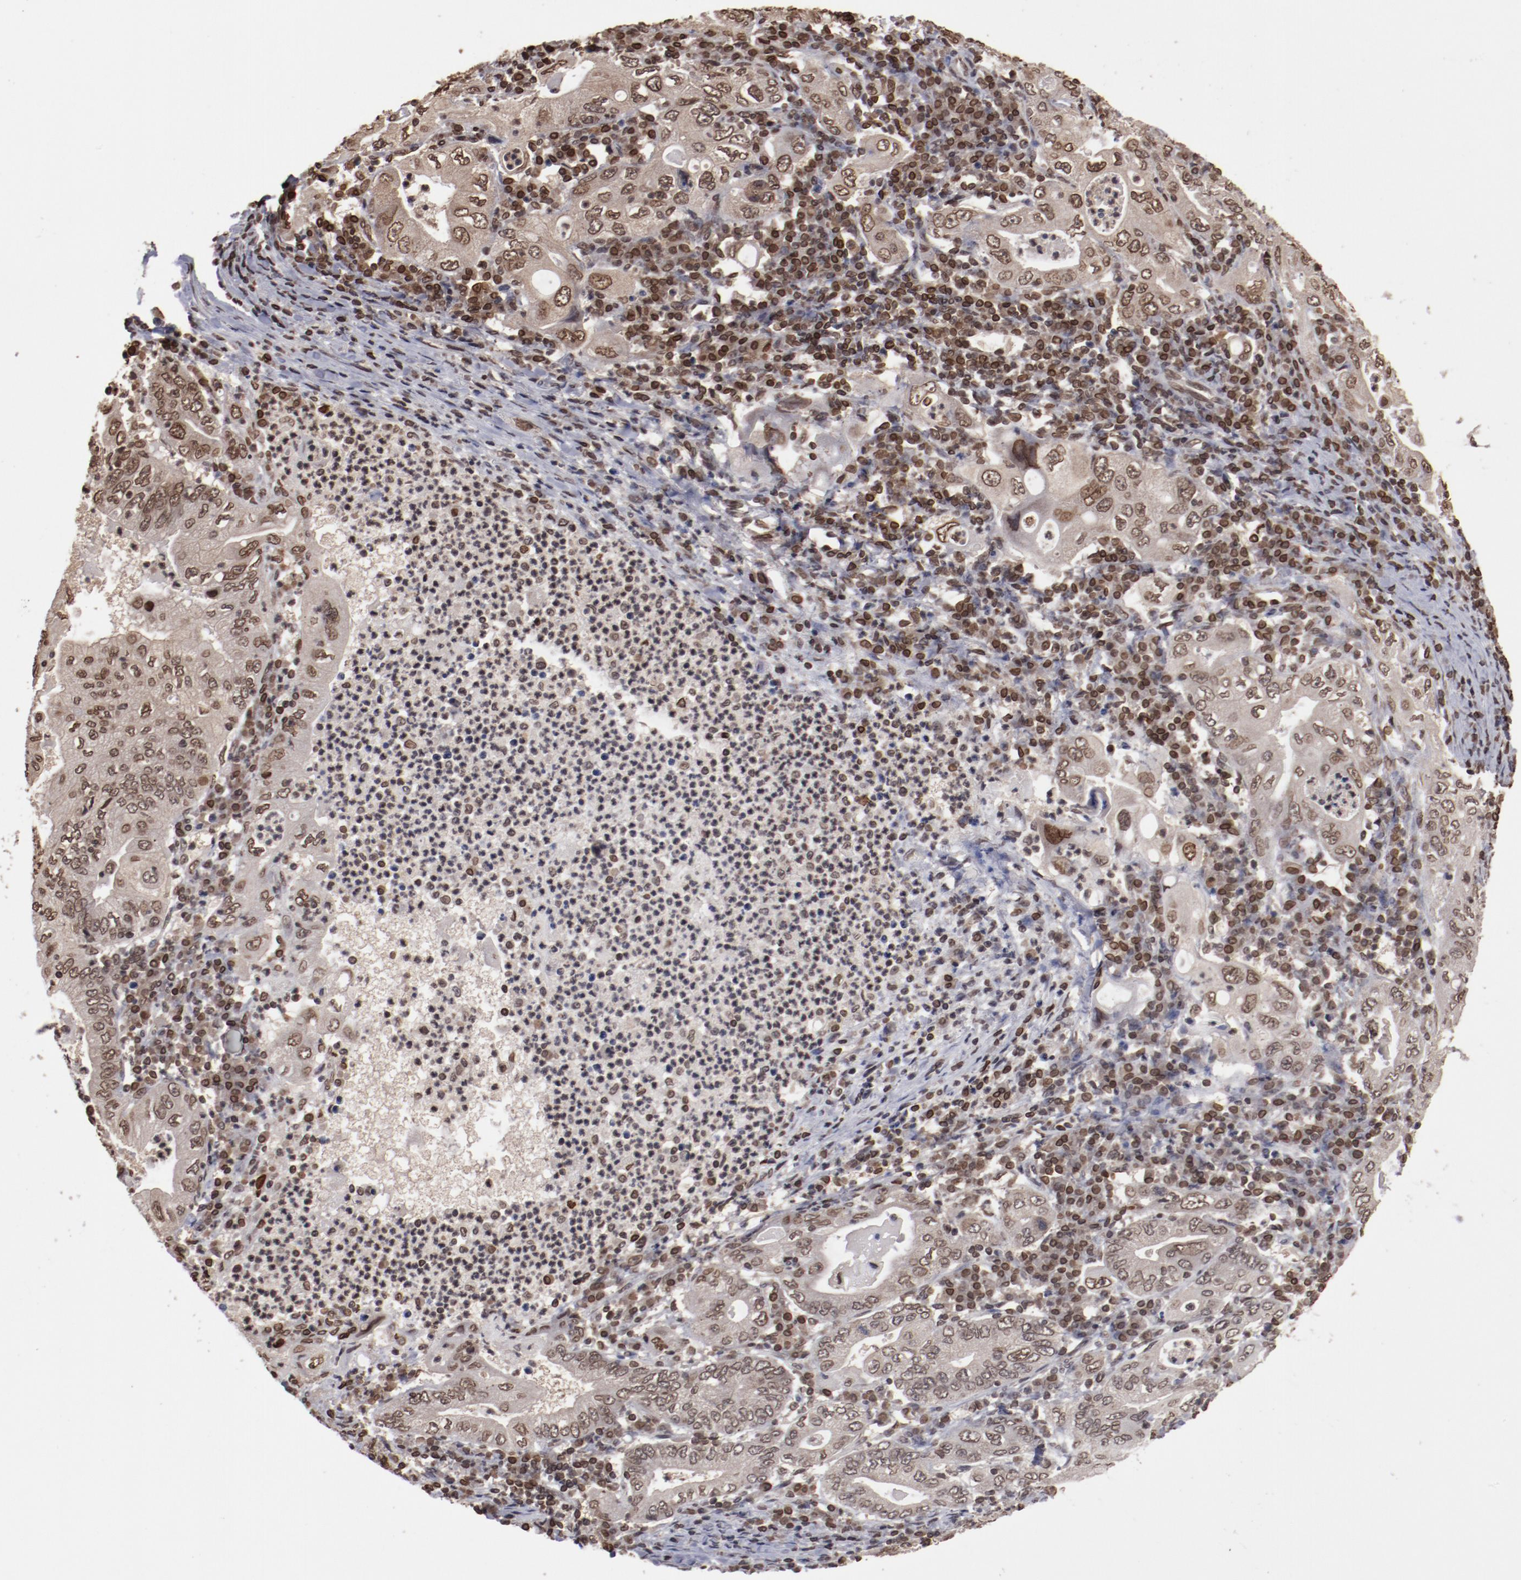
{"staining": {"intensity": "moderate", "quantity": ">75%", "location": "nuclear"}, "tissue": "stomach cancer", "cell_type": "Tumor cells", "image_type": "cancer", "snomed": [{"axis": "morphology", "description": "Normal tissue, NOS"}, {"axis": "morphology", "description": "Adenocarcinoma, NOS"}, {"axis": "topography", "description": "Esophagus"}, {"axis": "topography", "description": "Stomach, upper"}, {"axis": "topography", "description": "Peripheral nerve tissue"}], "caption": "Immunohistochemistry photomicrograph of neoplastic tissue: human adenocarcinoma (stomach) stained using immunohistochemistry (IHC) displays medium levels of moderate protein expression localized specifically in the nuclear of tumor cells, appearing as a nuclear brown color.", "gene": "AKT1", "patient": {"sex": "male", "age": 62}}